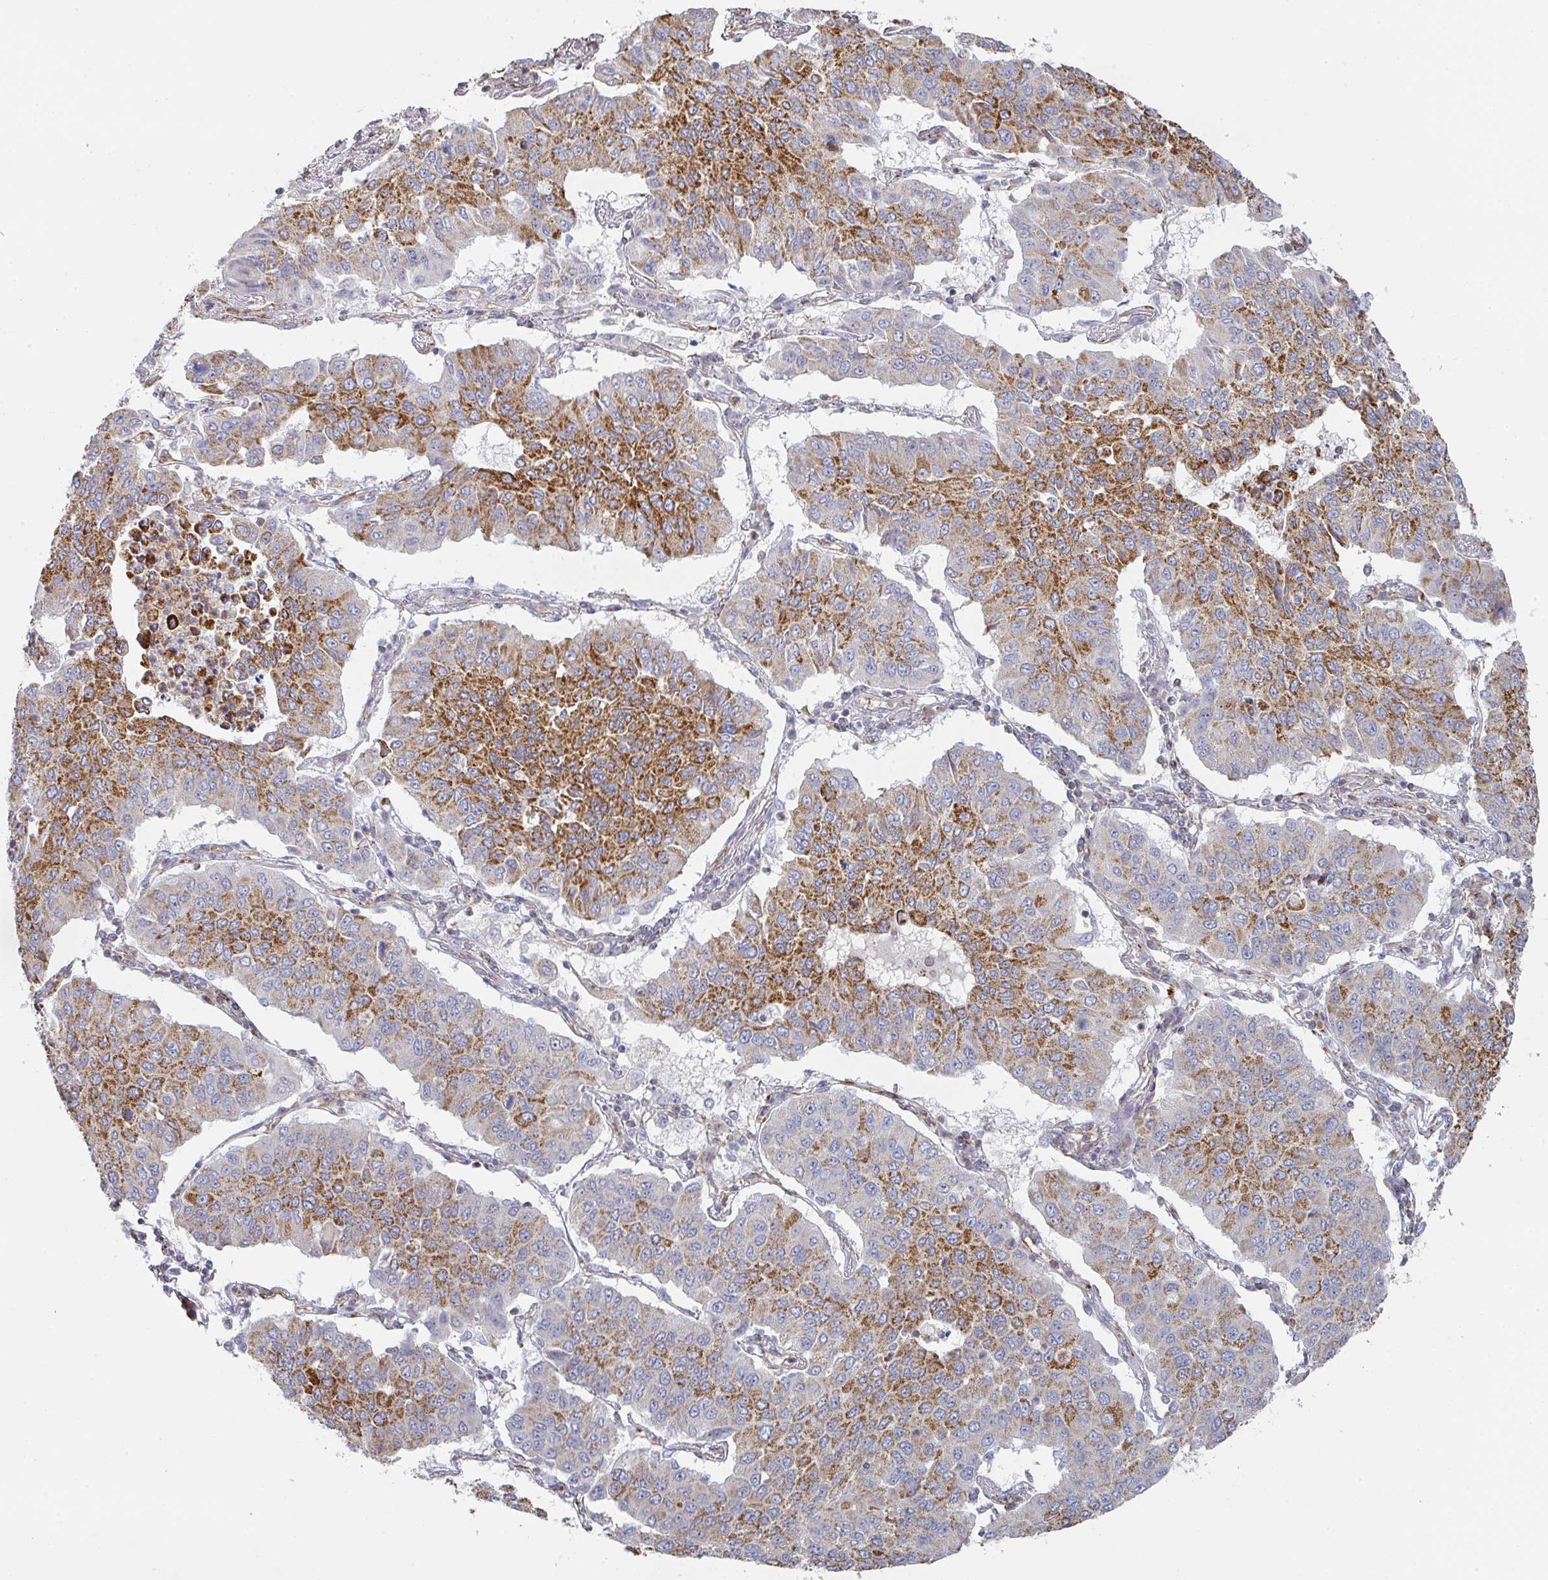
{"staining": {"intensity": "strong", "quantity": "25%-75%", "location": "cytoplasmic/membranous"}, "tissue": "lung cancer", "cell_type": "Tumor cells", "image_type": "cancer", "snomed": [{"axis": "morphology", "description": "Squamous cell carcinoma, NOS"}, {"axis": "topography", "description": "Lung"}], "caption": "IHC staining of lung cancer (squamous cell carcinoma), which shows high levels of strong cytoplasmic/membranous staining in about 25%-75% of tumor cells indicating strong cytoplasmic/membranous protein expression. The staining was performed using DAB (3,3'-diaminobenzidine) (brown) for protein detection and nuclei were counterstained in hematoxylin (blue).", "gene": "ZNF526", "patient": {"sex": "male", "age": 74}}